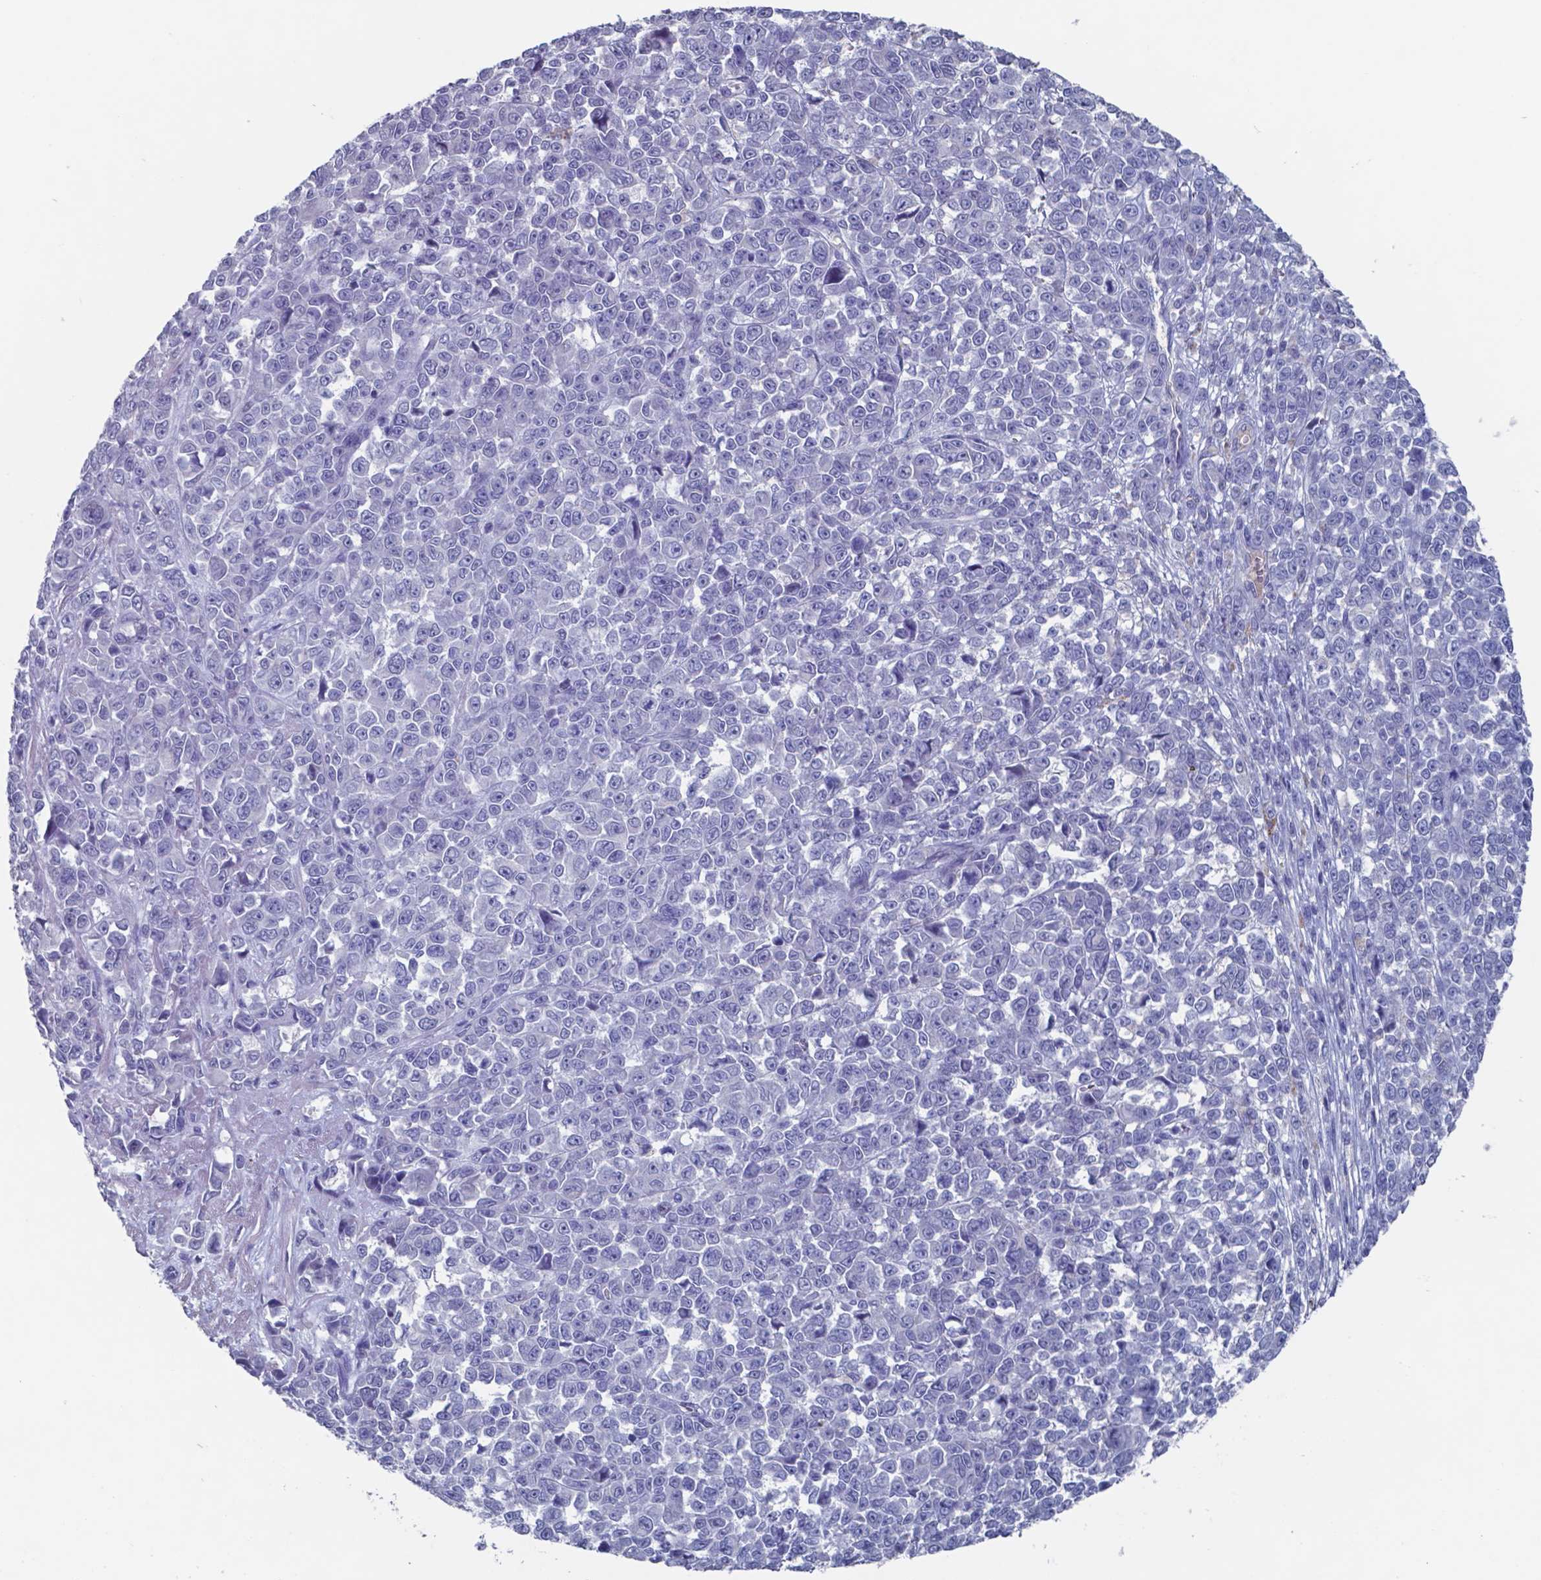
{"staining": {"intensity": "negative", "quantity": "none", "location": "none"}, "tissue": "melanoma", "cell_type": "Tumor cells", "image_type": "cancer", "snomed": [{"axis": "morphology", "description": "Malignant melanoma, NOS"}, {"axis": "topography", "description": "Skin"}], "caption": "High power microscopy photomicrograph of an IHC histopathology image of melanoma, revealing no significant expression in tumor cells. (Stains: DAB IHC with hematoxylin counter stain, Microscopy: brightfield microscopy at high magnification).", "gene": "TTR", "patient": {"sex": "female", "age": 95}}